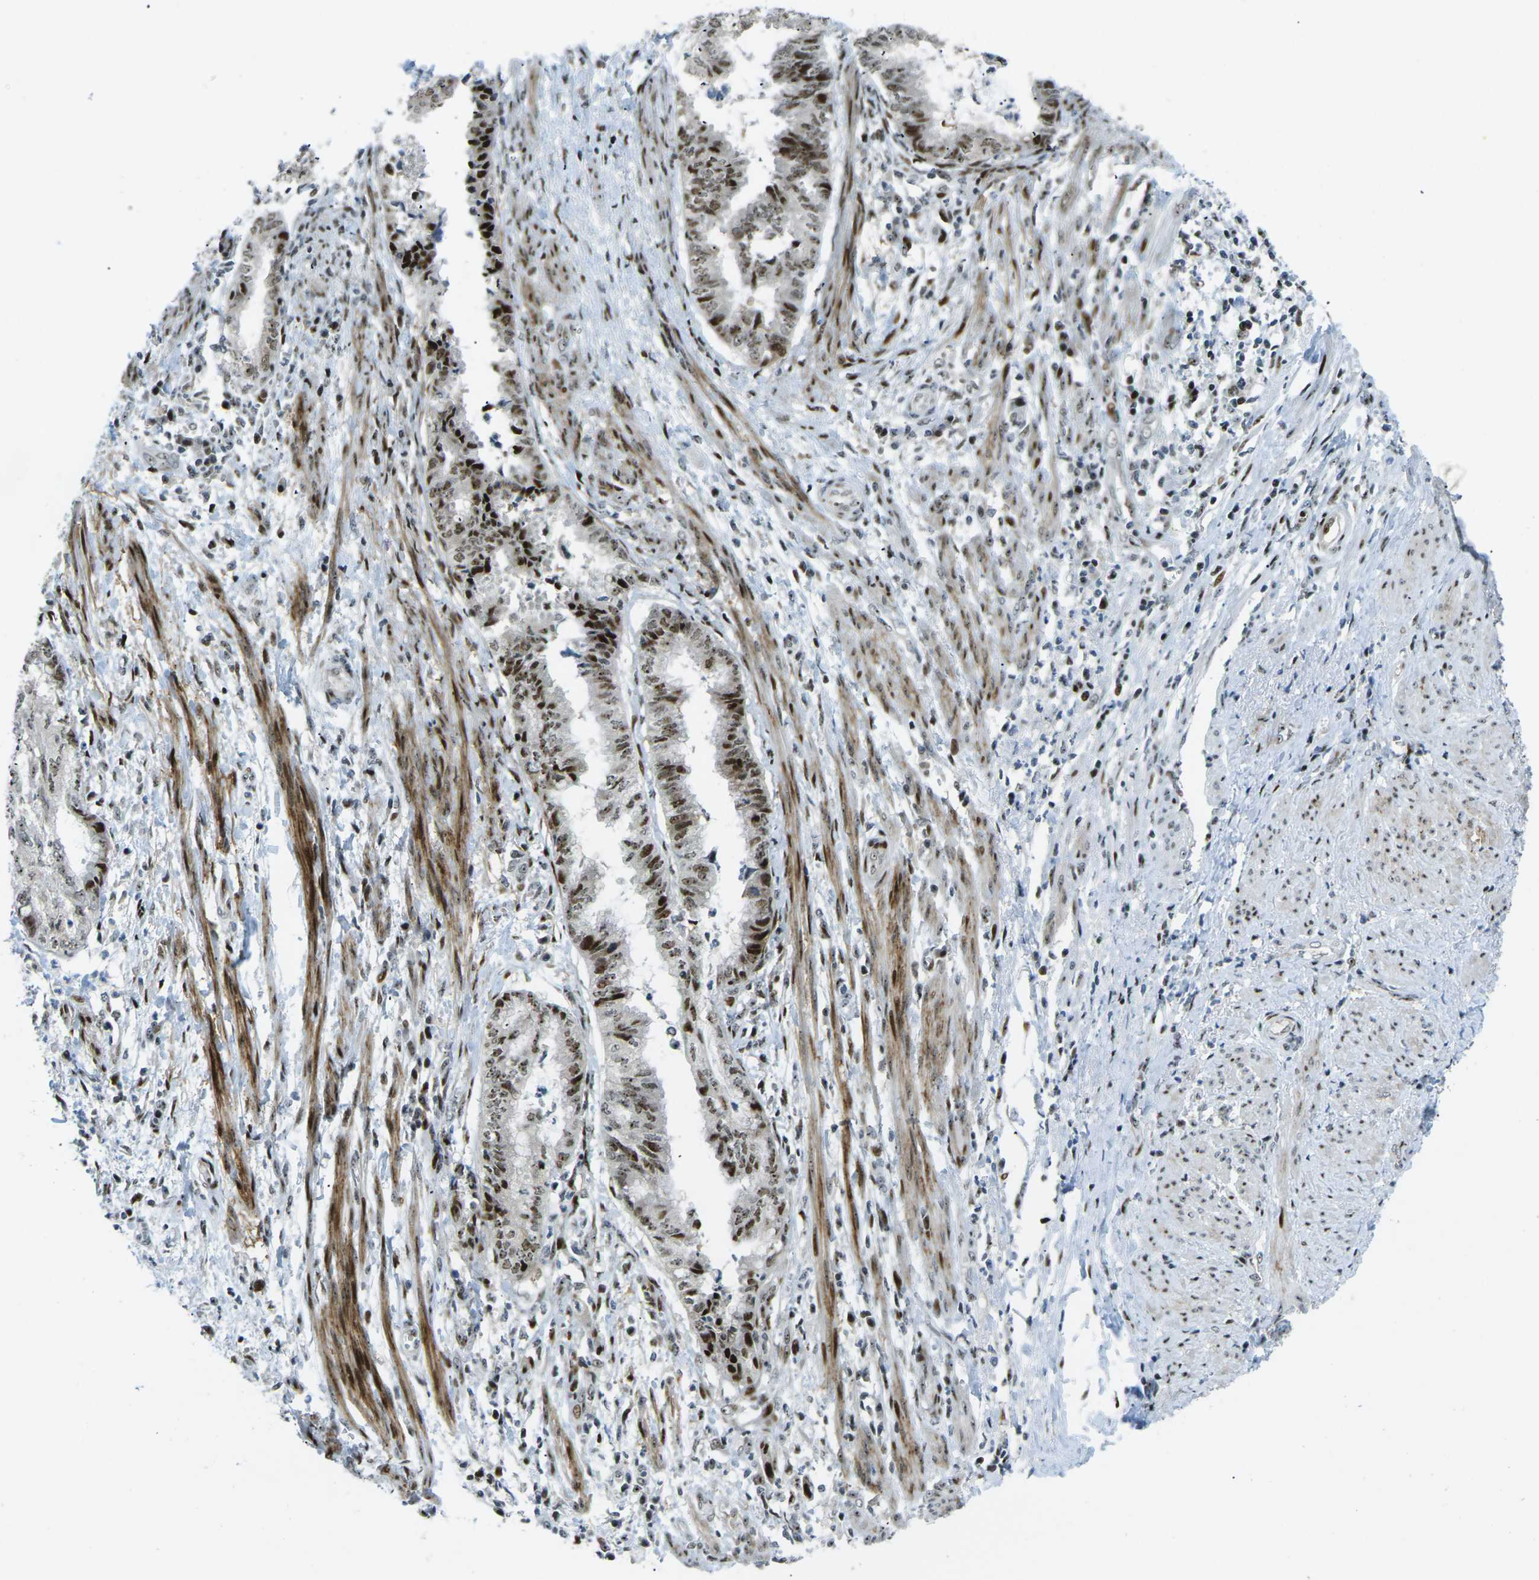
{"staining": {"intensity": "strong", "quantity": ">75%", "location": "nuclear"}, "tissue": "endometrial cancer", "cell_type": "Tumor cells", "image_type": "cancer", "snomed": [{"axis": "morphology", "description": "Necrosis, NOS"}, {"axis": "morphology", "description": "Adenocarcinoma, NOS"}, {"axis": "topography", "description": "Endometrium"}], "caption": "Brown immunohistochemical staining in human endometrial cancer (adenocarcinoma) shows strong nuclear staining in approximately >75% of tumor cells.", "gene": "UBE2C", "patient": {"sex": "female", "age": 79}}